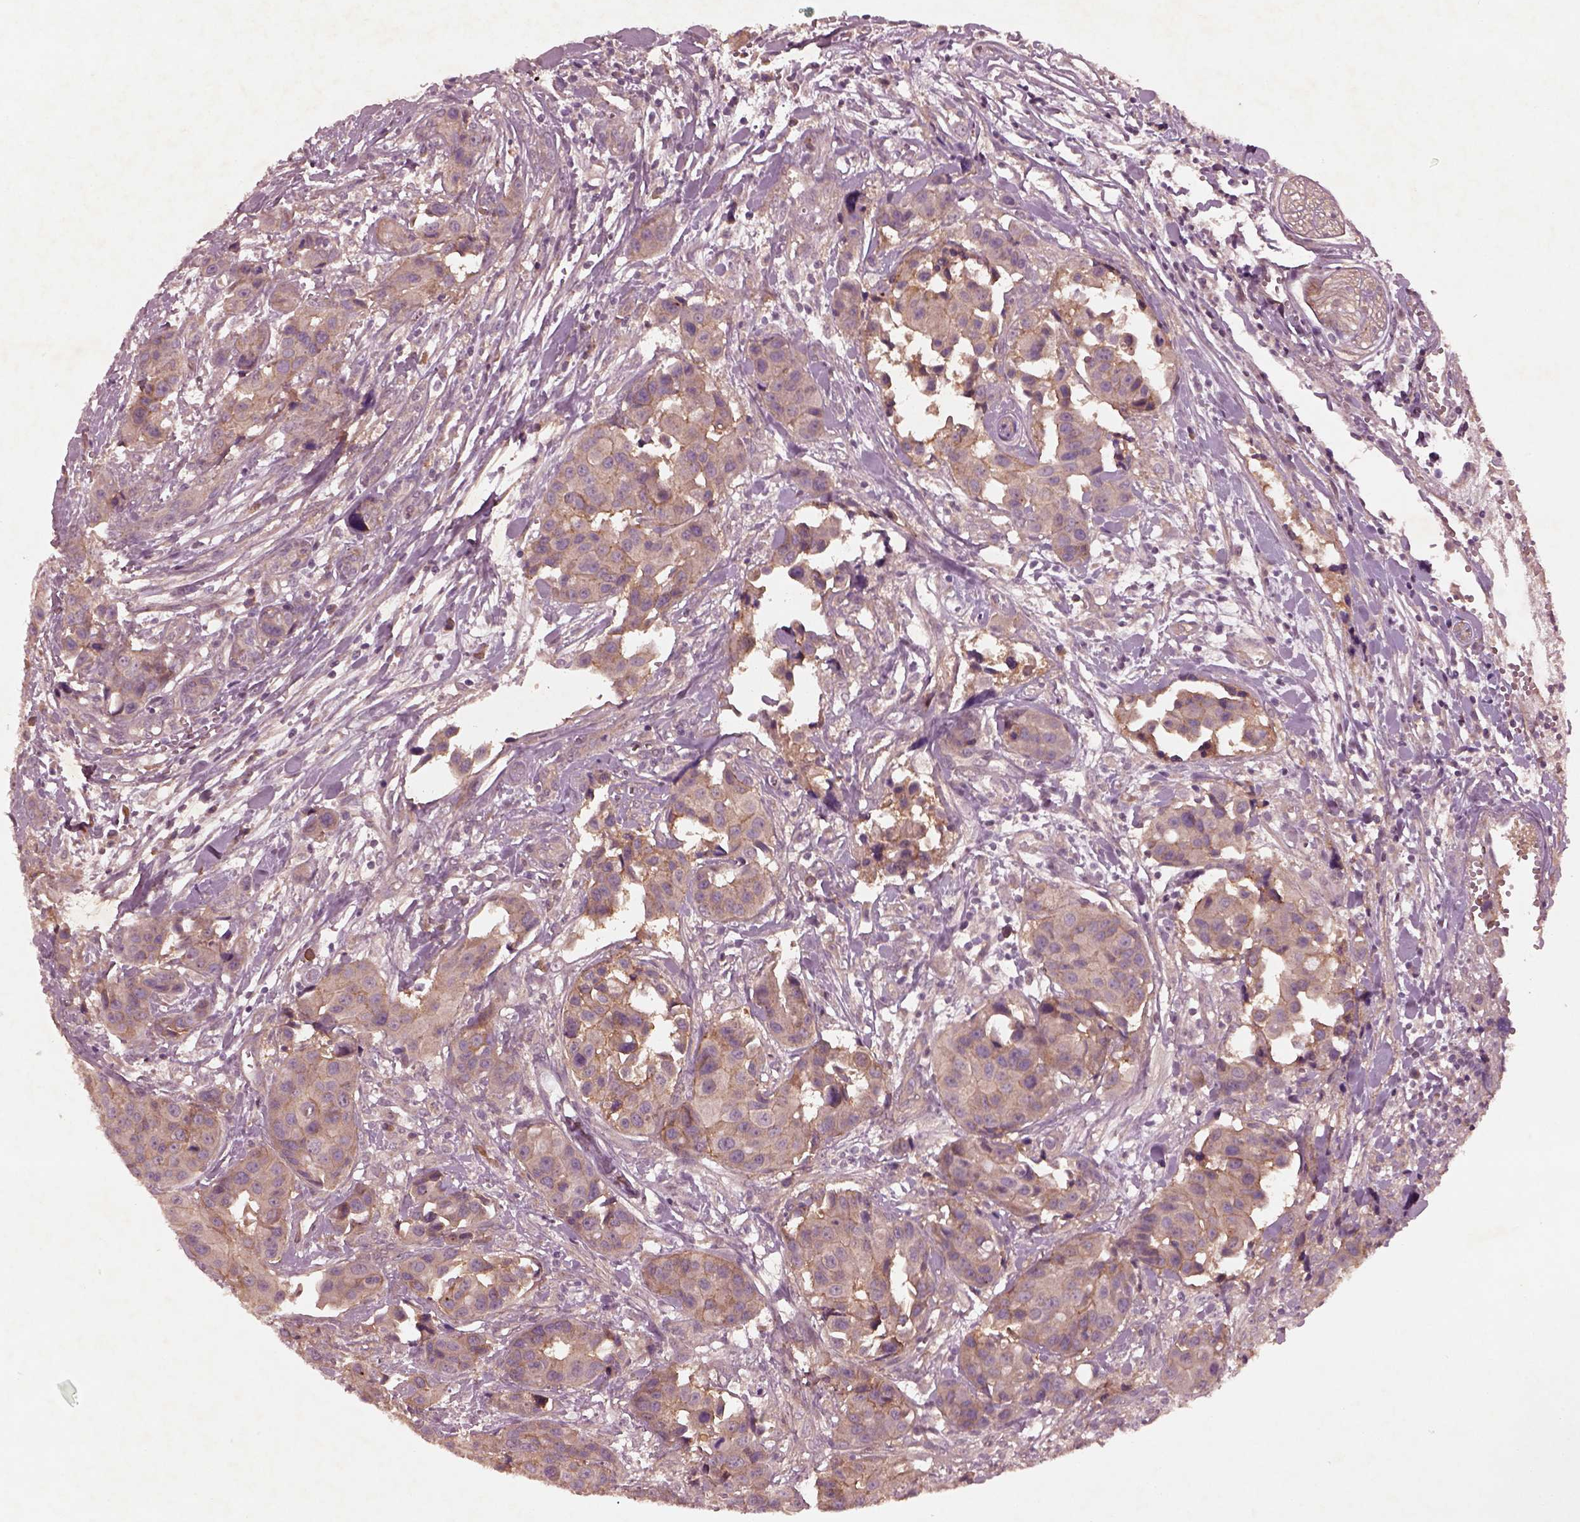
{"staining": {"intensity": "moderate", "quantity": ">75%", "location": "cytoplasmic/membranous"}, "tissue": "head and neck cancer", "cell_type": "Tumor cells", "image_type": "cancer", "snomed": [{"axis": "morphology", "description": "Adenocarcinoma, NOS"}, {"axis": "topography", "description": "Head-Neck"}], "caption": "Protein analysis of head and neck cancer tissue reveals moderate cytoplasmic/membranous expression in about >75% of tumor cells.", "gene": "FAM234A", "patient": {"sex": "male", "age": 76}}